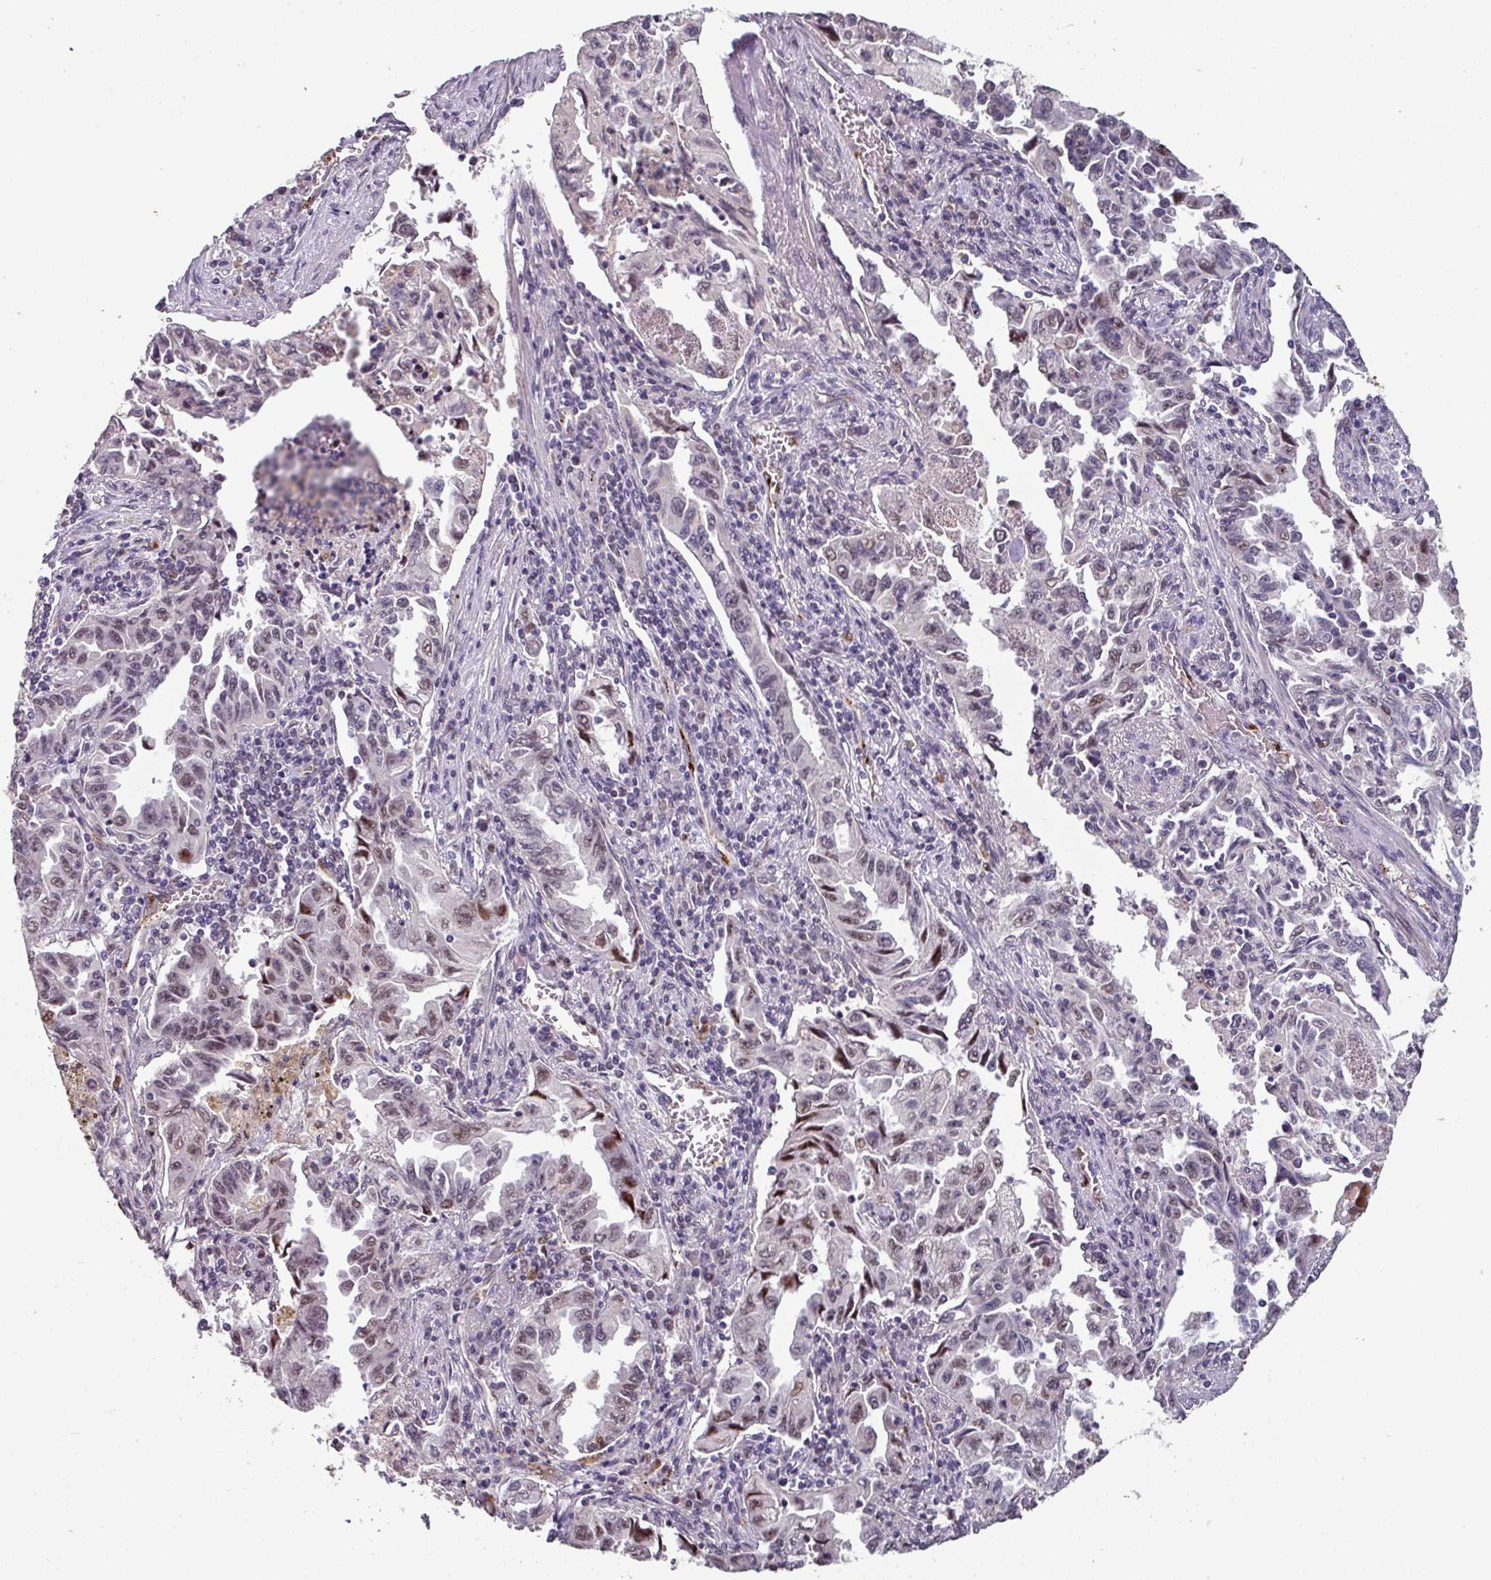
{"staining": {"intensity": "moderate", "quantity": "25%-75%", "location": "nuclear"}, "tissue": "lung cancer", "cell_type": "Tumor cells", "image_type": "cancer", "snomed": [{"axis": "morphology", "description": "Adenocarcinoma, NOS"}, {"axis": "topography", "description": "Lung"}], "caption": "Immunohistochemical staining of human adenocarcinoma (lung) displays moderate nuclear protein staining in approximately 25%-75% of tumor cells.", "gene": "SIDT2", "patient": {"sex": "female", "age": 51}}